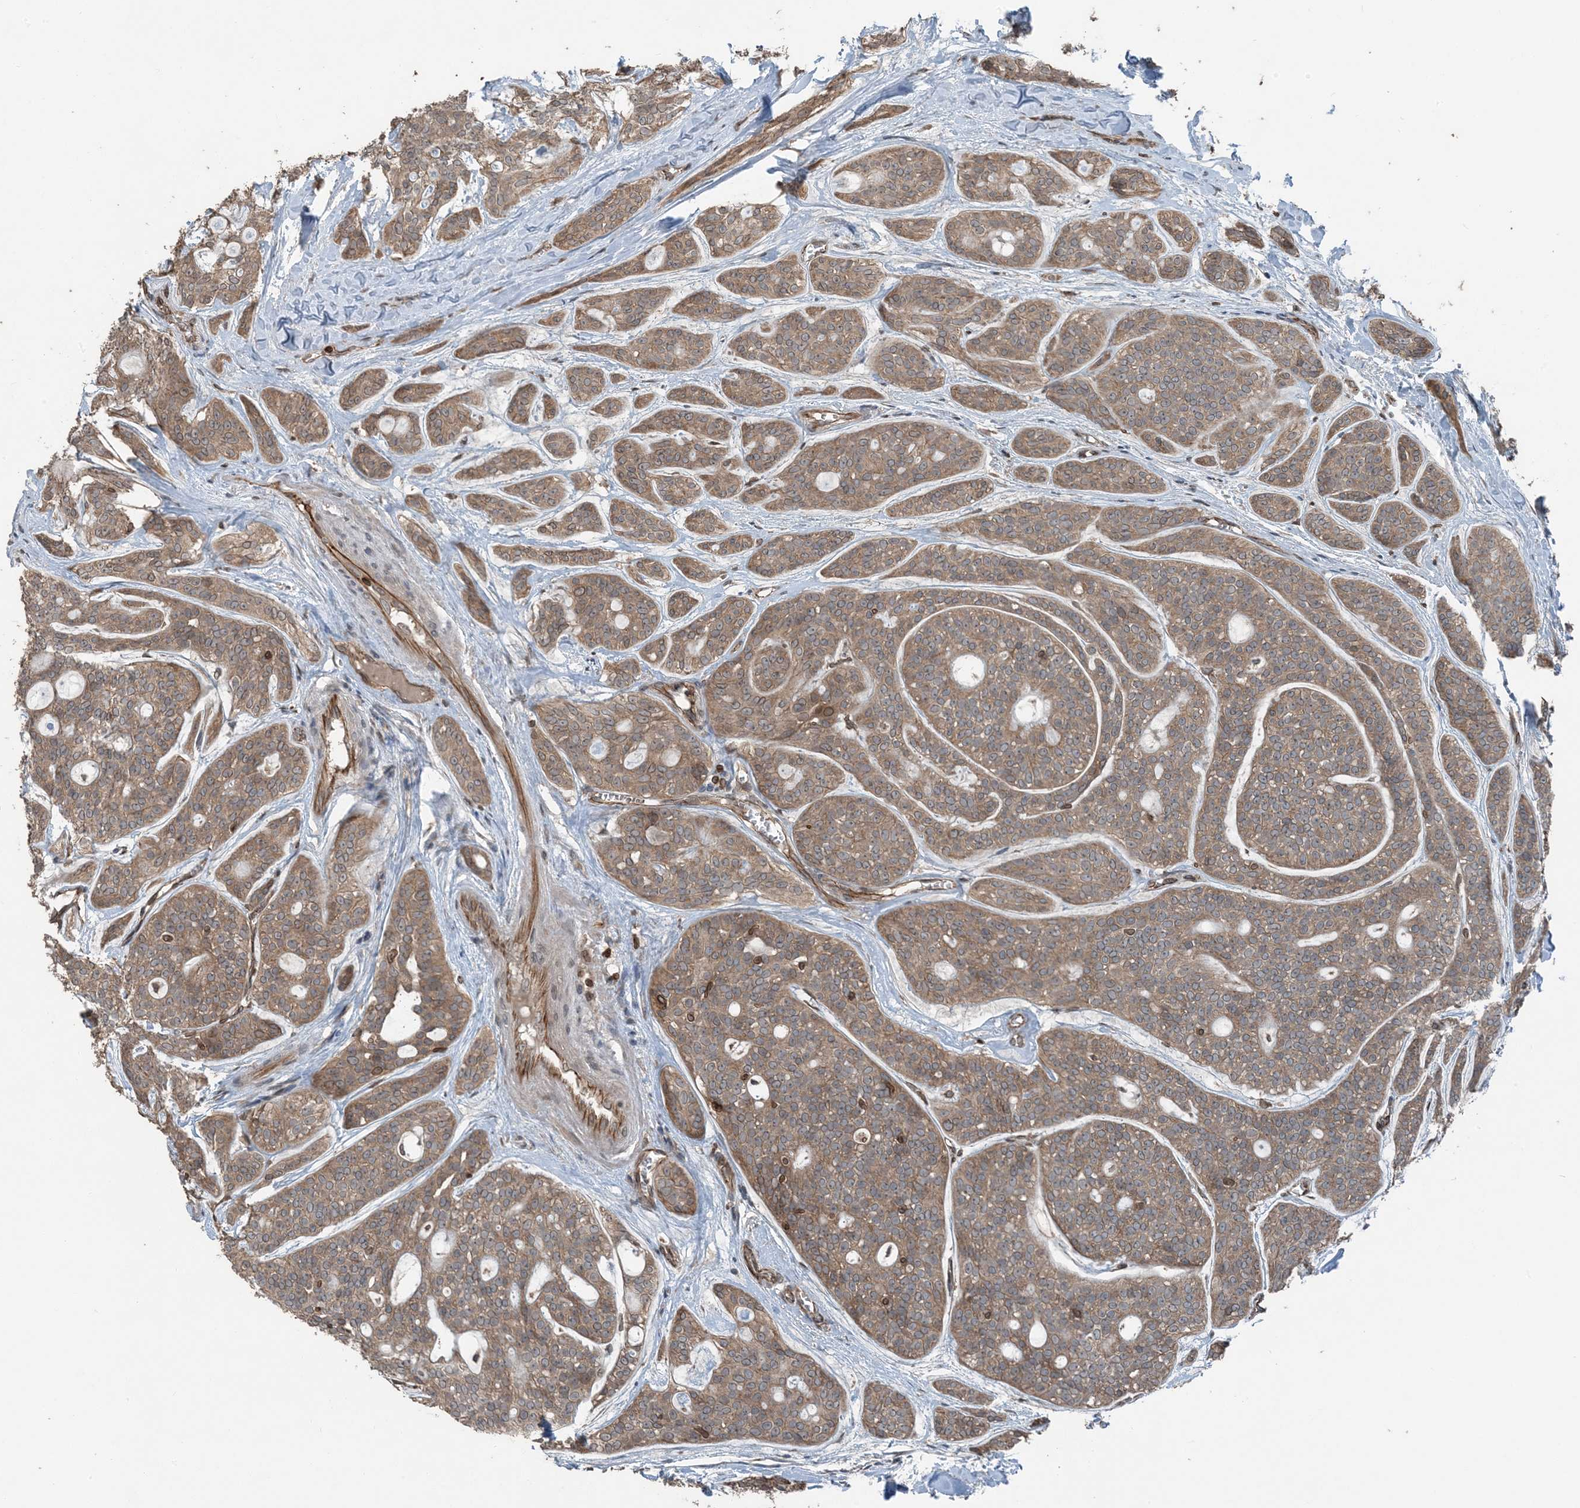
{"staining": {"intensity": "moderate", "quantity": ">75%", "location": "cytoplasmic/membranous"}, "tissue": "head and neck cancer", "cell_type": "Tumor cells", "image_type": "cancer", "snomed": [{"axis": "morphology", "description": "Adenocarcinoma, NOS"}, {"axis": "topography", "description": "Head-Neck"}], "caption": "A histopathology image of head and neck cancer stained for a protein exhibits moderate cytoplasmic/membranous brown staining in tumor cells. The staining is performed using DAB (3,3'-diaminobenzidine) brown chromogen to label protein expression. The nuclei are counter-stained blue using hematoxylin.", "gene": "ZFAND2B", "patient": {"sex": "male", "age": 66}}